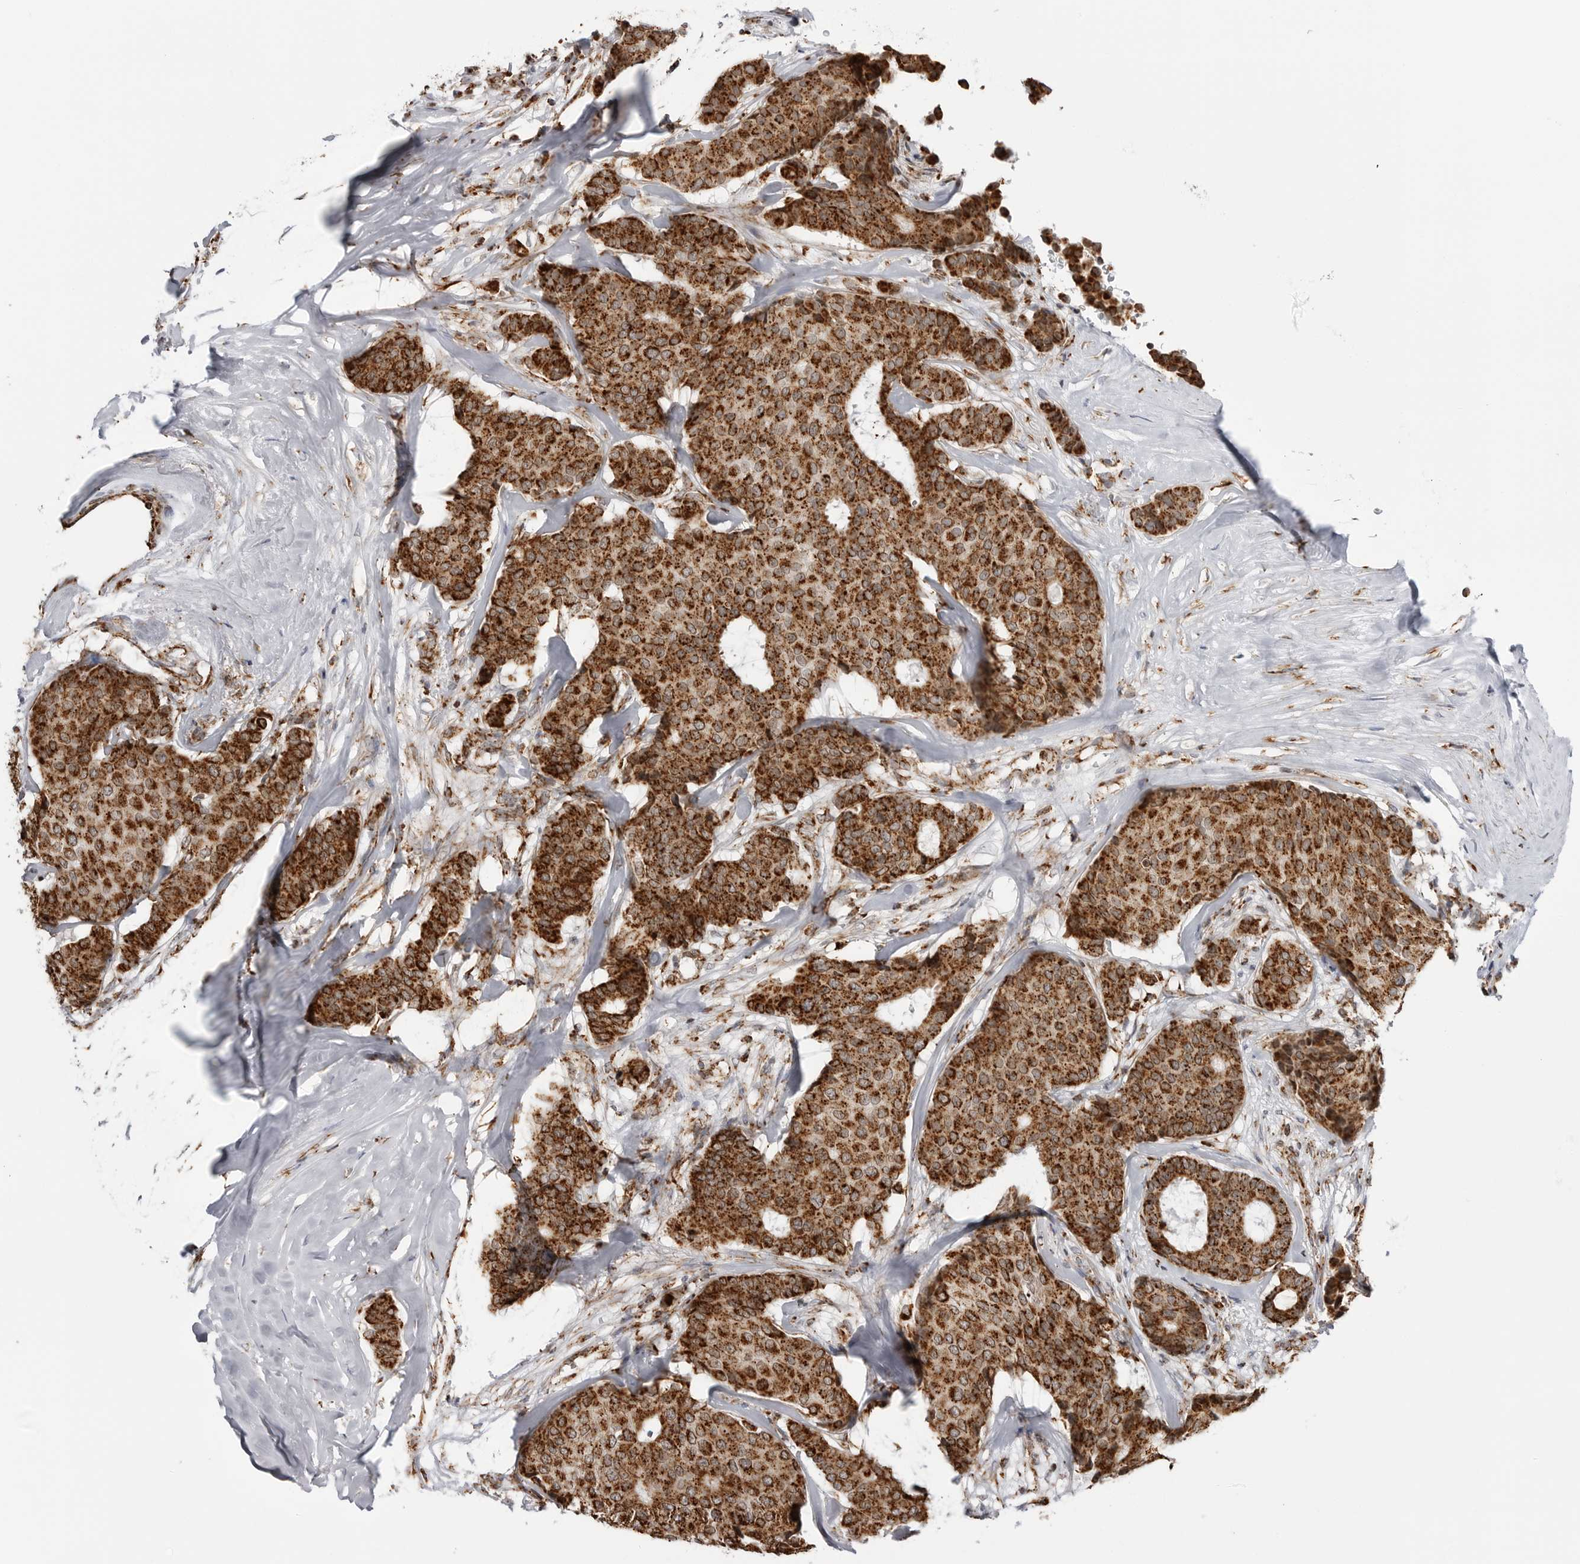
{"staining": {"intensity": "strong", "quantity": ">75%", "location": "cytoplasmic/membranous"}, "tissue": "breast cancer", "cell_type": "Tumor cells", "image_type": "cancer", "snomed": [{"axis": "morphology", "description": "Duct carcinoma"}, {"axis": "topography", "description": "Breast"}], "caption": "Immunohistochemistry histopathology image of neoplastic tissue: human infiltrating ductal carcinoma (breast) stained using immunohistochemistry (IHC) shows high levels of strong protein expression localized specifically in the cytoplasmic/membranous of tumor cells, appearing as a cytoplasmic/membranous brown color.", "gene": "COX5A", "patient": {"sex": "female", "age": 75}}